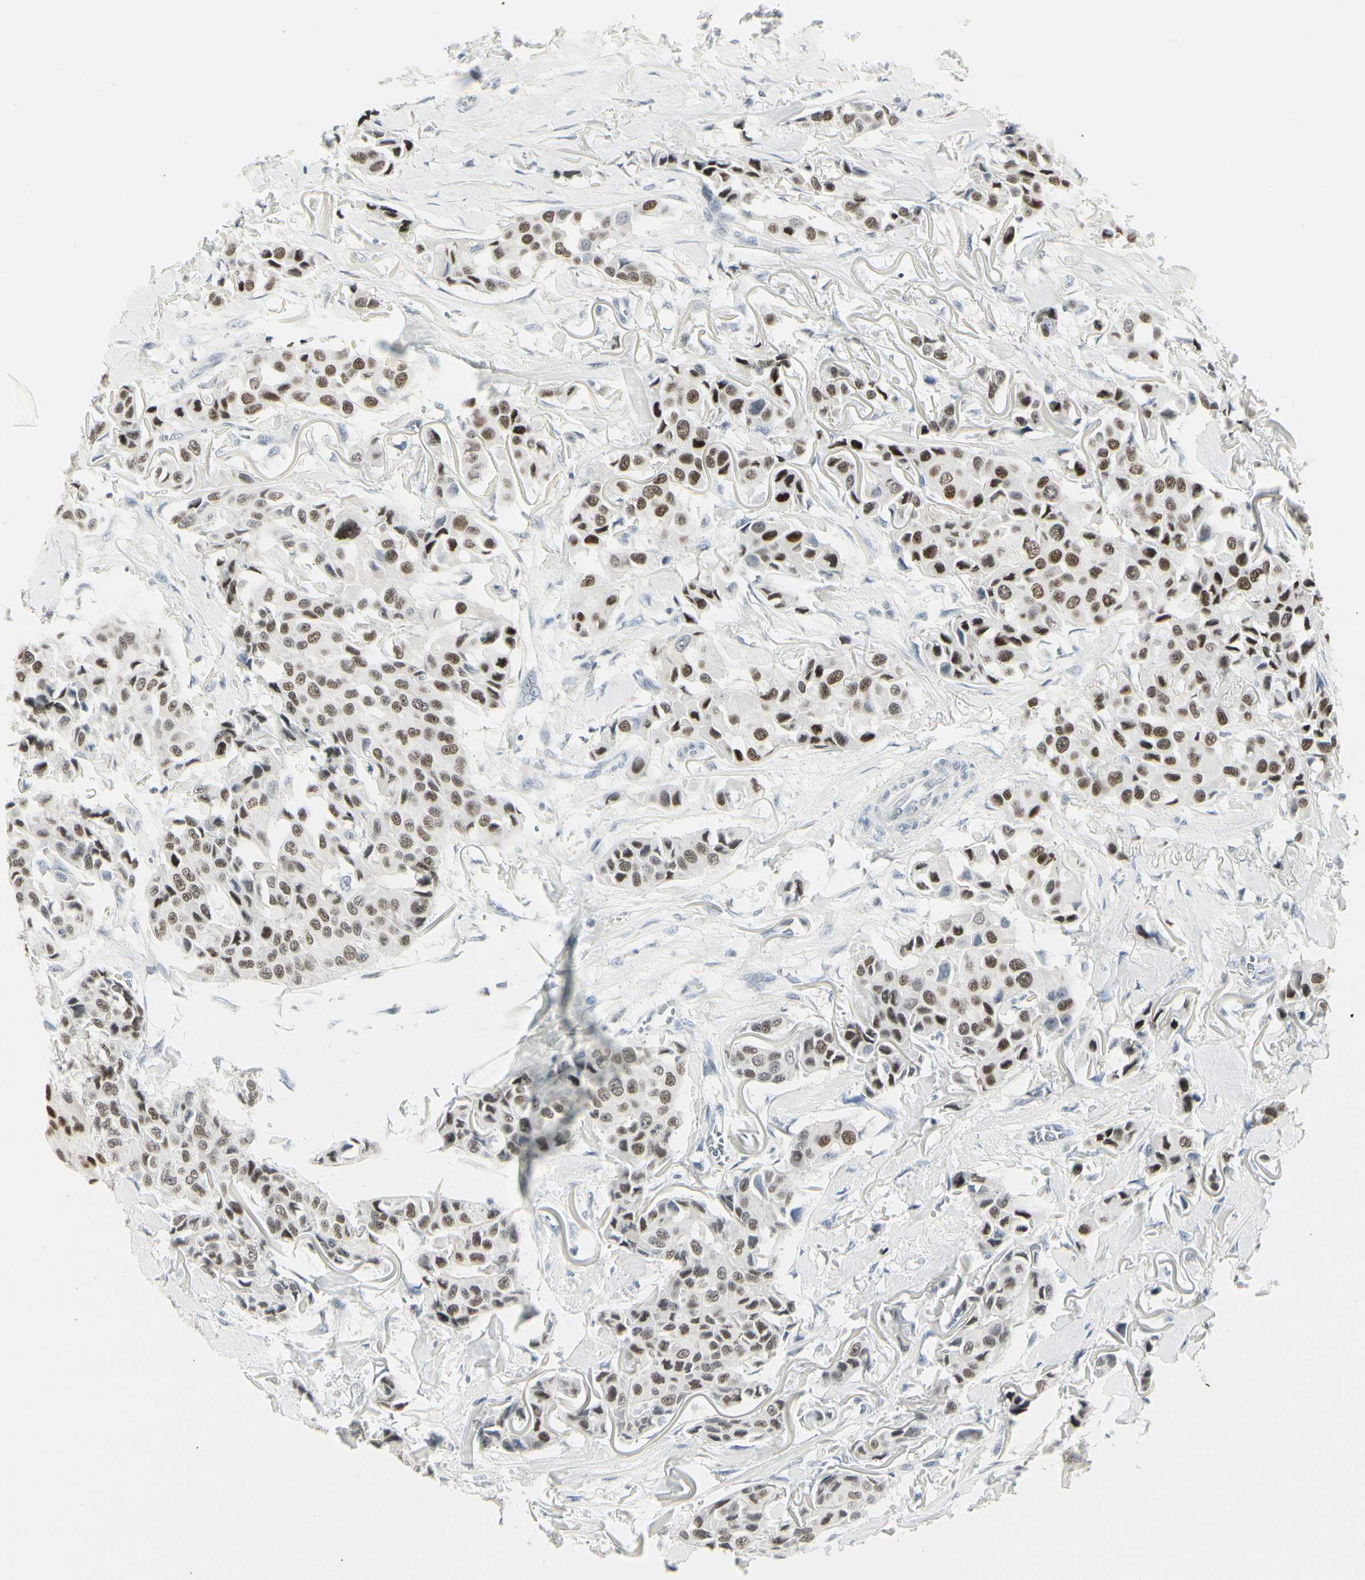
{"staining": {"intensity": "strong", "quantity": ">75%", "location": "nuclear"}, "tissue": "breast cancer", "cell_type": "Tumor cells", "image_type": "cancer", "snomed": [{"axis": "morphology", "description": "Duct carcinoma"}, {"axis": "topography", "description": "Breast"}], "caption": "Invasive ductal carcinoma (breast) stained with a brown dye exhibits strong nuclear positive expression in approximately >75% of tumor cells.", "gene": "ZBTB7B", "patient": {"sex": "female", "age": 80}}